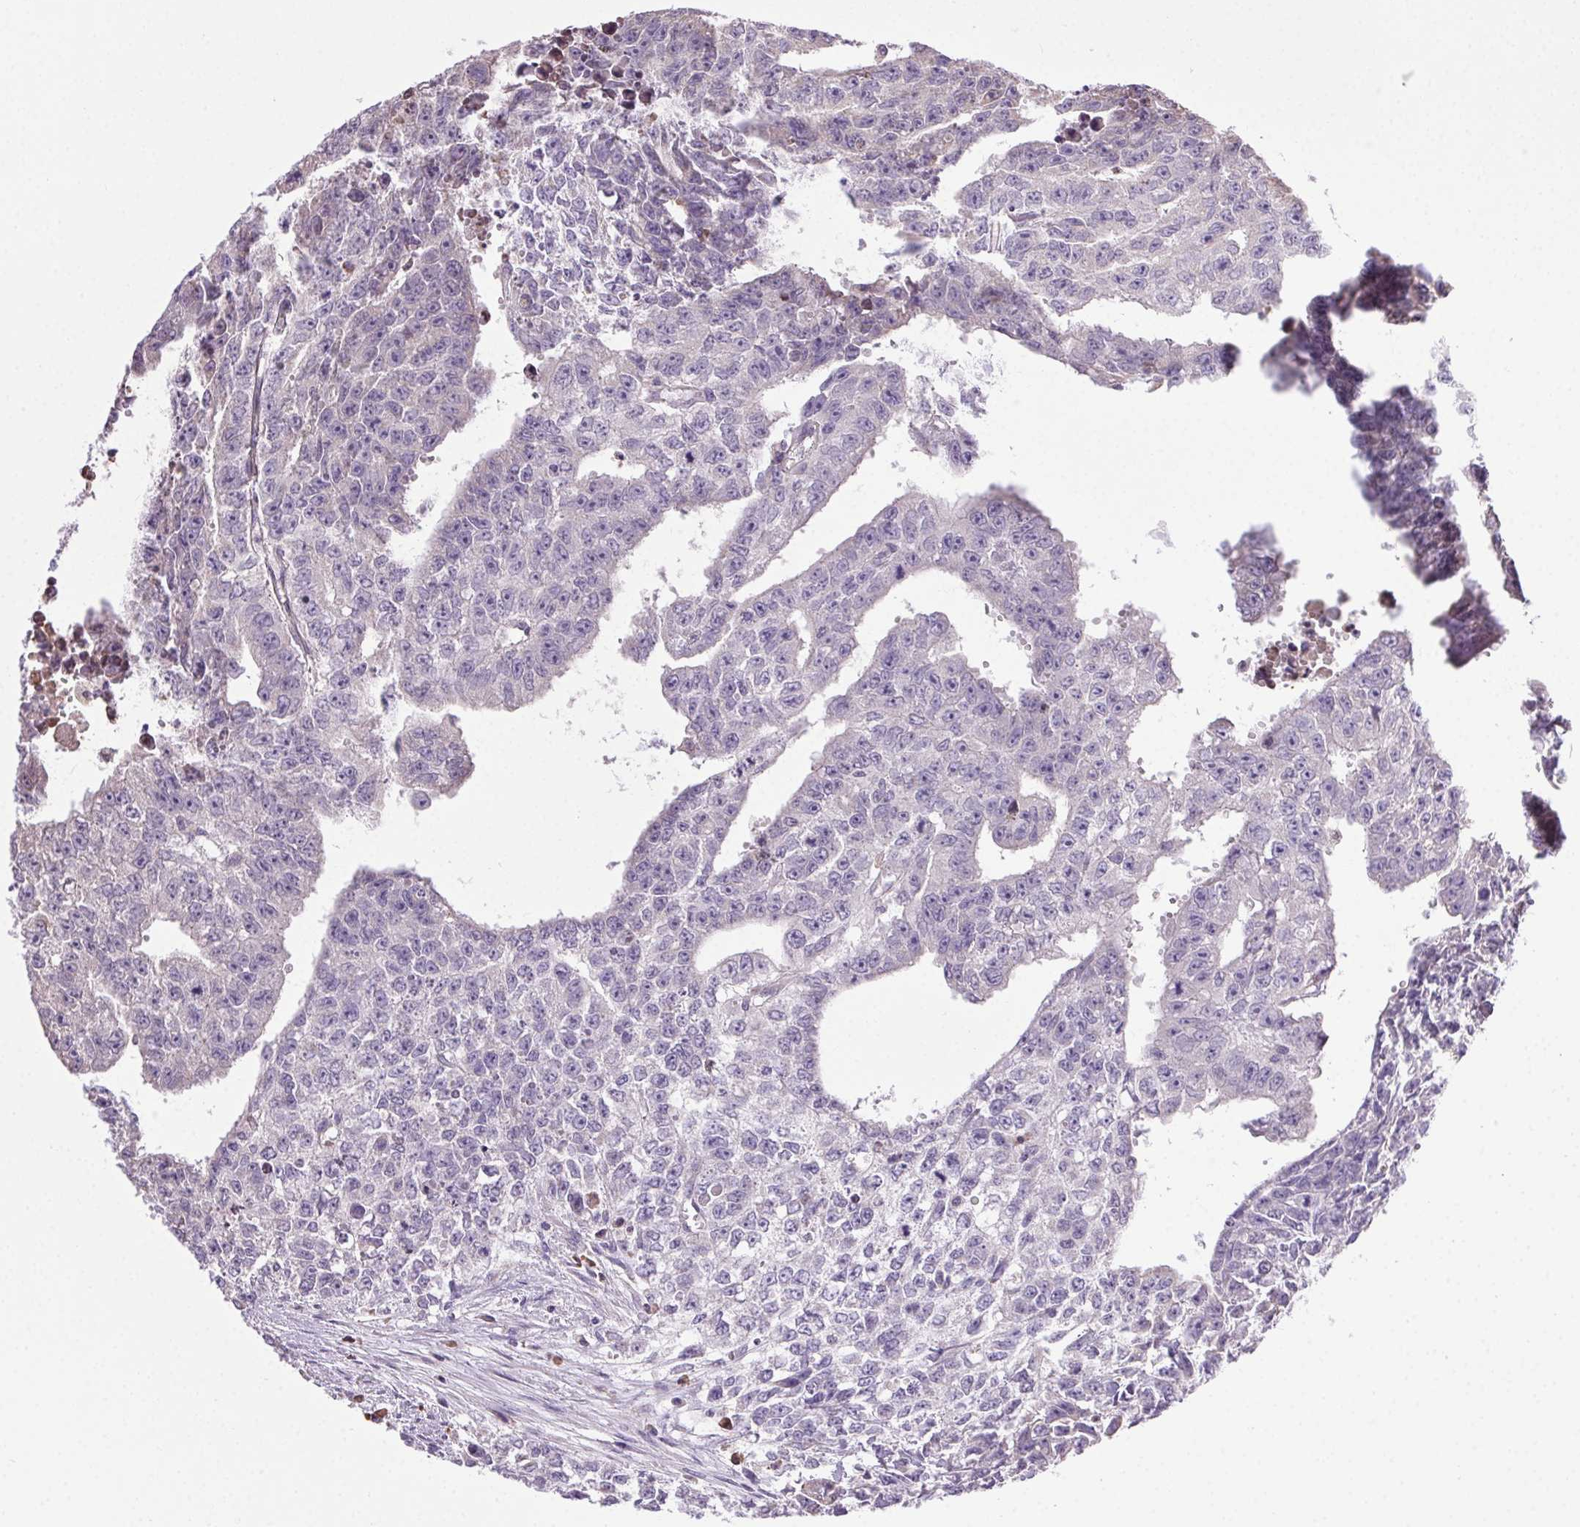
{"staining": {"intensity": "negative", "quantity": "none", "location": "none"}, "tissue": "testis cancer", "cell_type": "Tumor cells", "image_type": "cancer", "snomed": [{"axis": "morphology", "description": "Carcinoma, Embryonal, NOS"}, {"axis": "morphology", "description": "Teratoma, malignant, NOS"}, {"axis": "topography", "description": "Testis"}], "caption": "Embryonal carcinoma (testis) was stained to show a protein in brown. There is no significant positivity in tumor cells. (DAB IHC with hematoxylin counter stain).", "gene": "SNX31", "patient": {"sex": "male", "age": 24}}